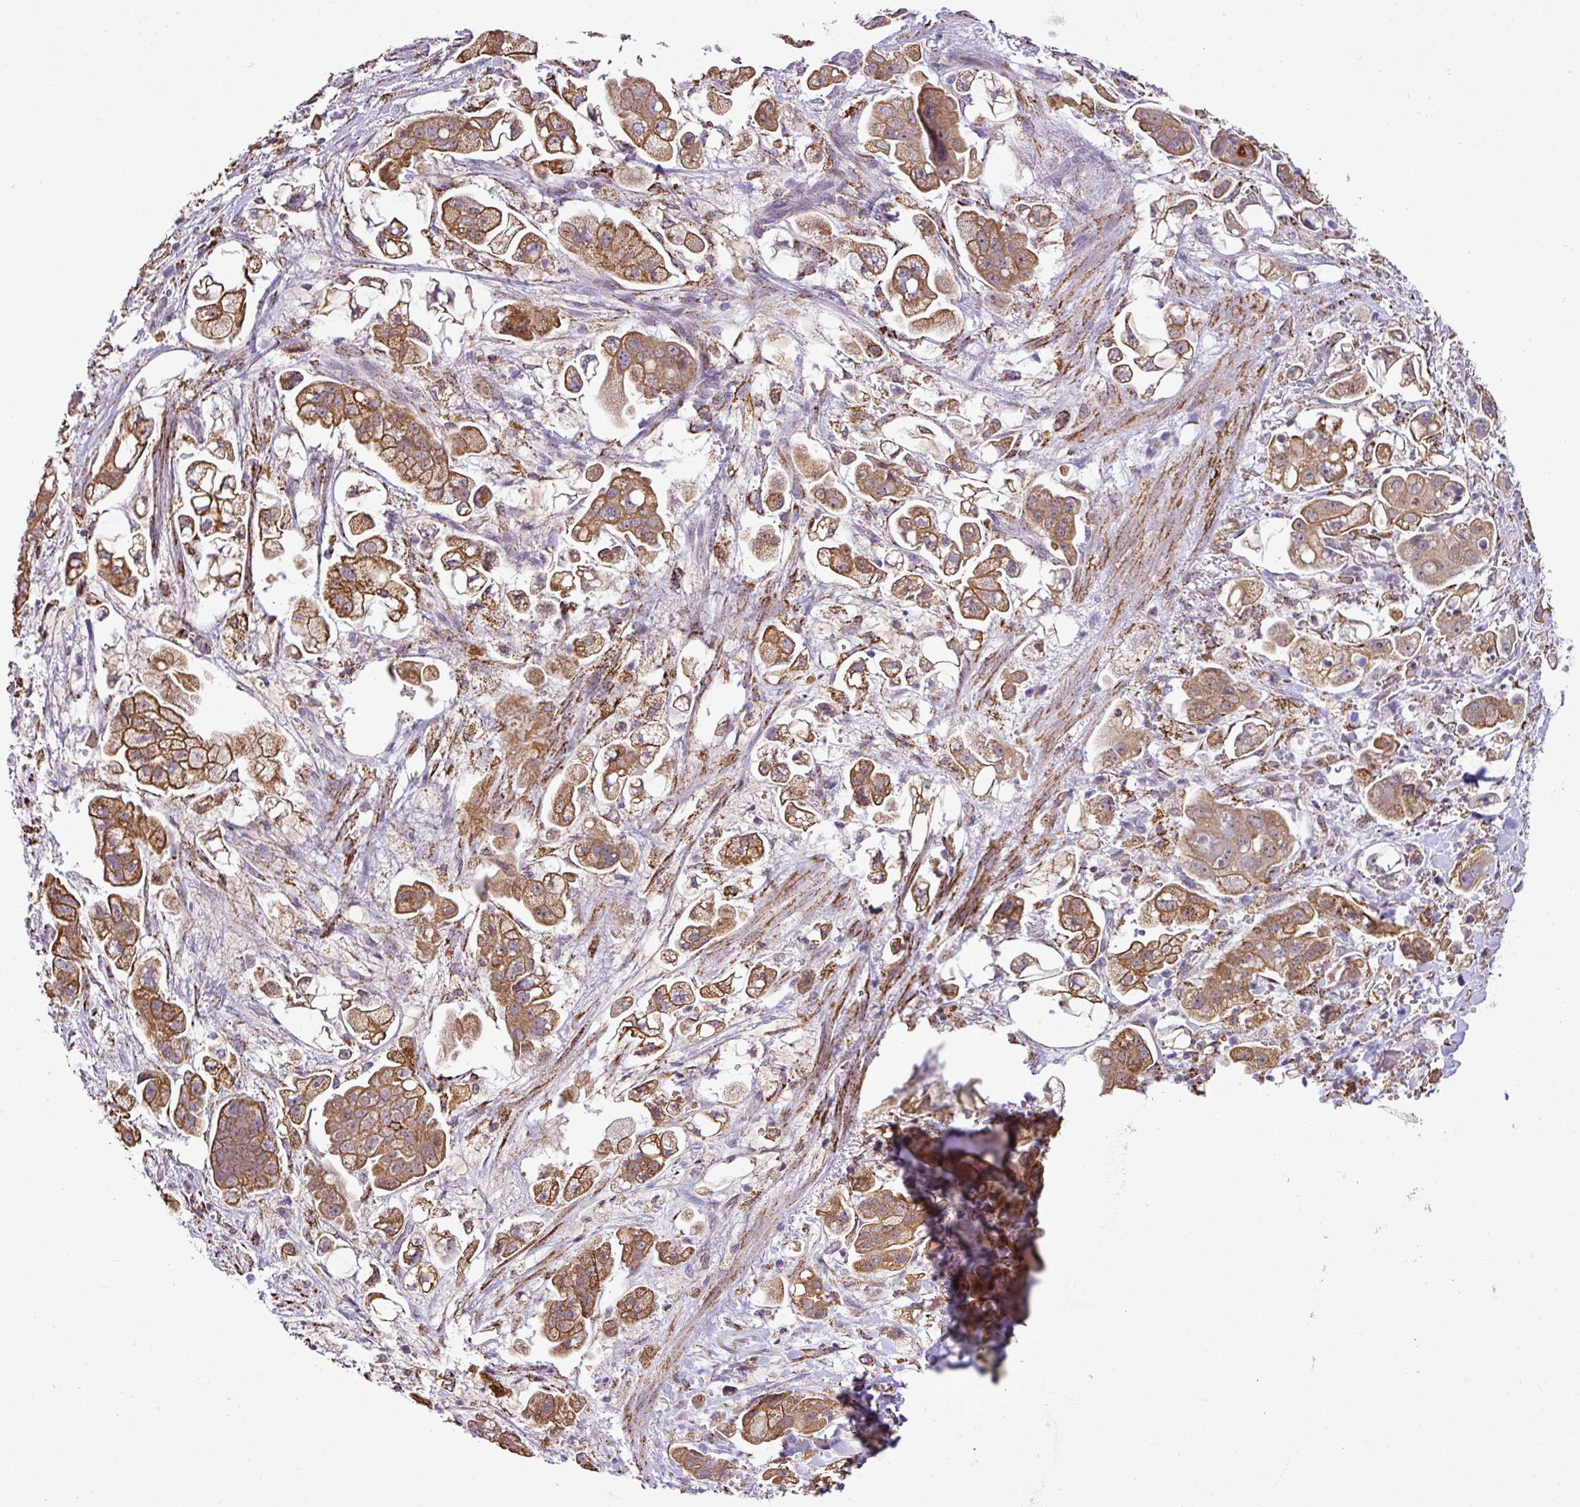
{"staining": {"intensity": "moderate", "quantity": ">75%", "location": "cytoplasmic/membranous"}, "tissue": "stomach cancer", "cell_type": "Tumor cells", "image_type": "cancer", "snomed": [{"axis": "morphology", "description": "Adenocarcinoma, NOS"}, {"axis": "topography", "description": "Stomach"}], "caption": "A histopathology image showing moderate cytoplasmic/membranous expression in approximately >75% of tumor cells in adenocarcinoma (stomach), as visualized by brown immunohistochemical staining.", "gene": "SGPP1", "patient": {"sex": "male", "age": 62}}